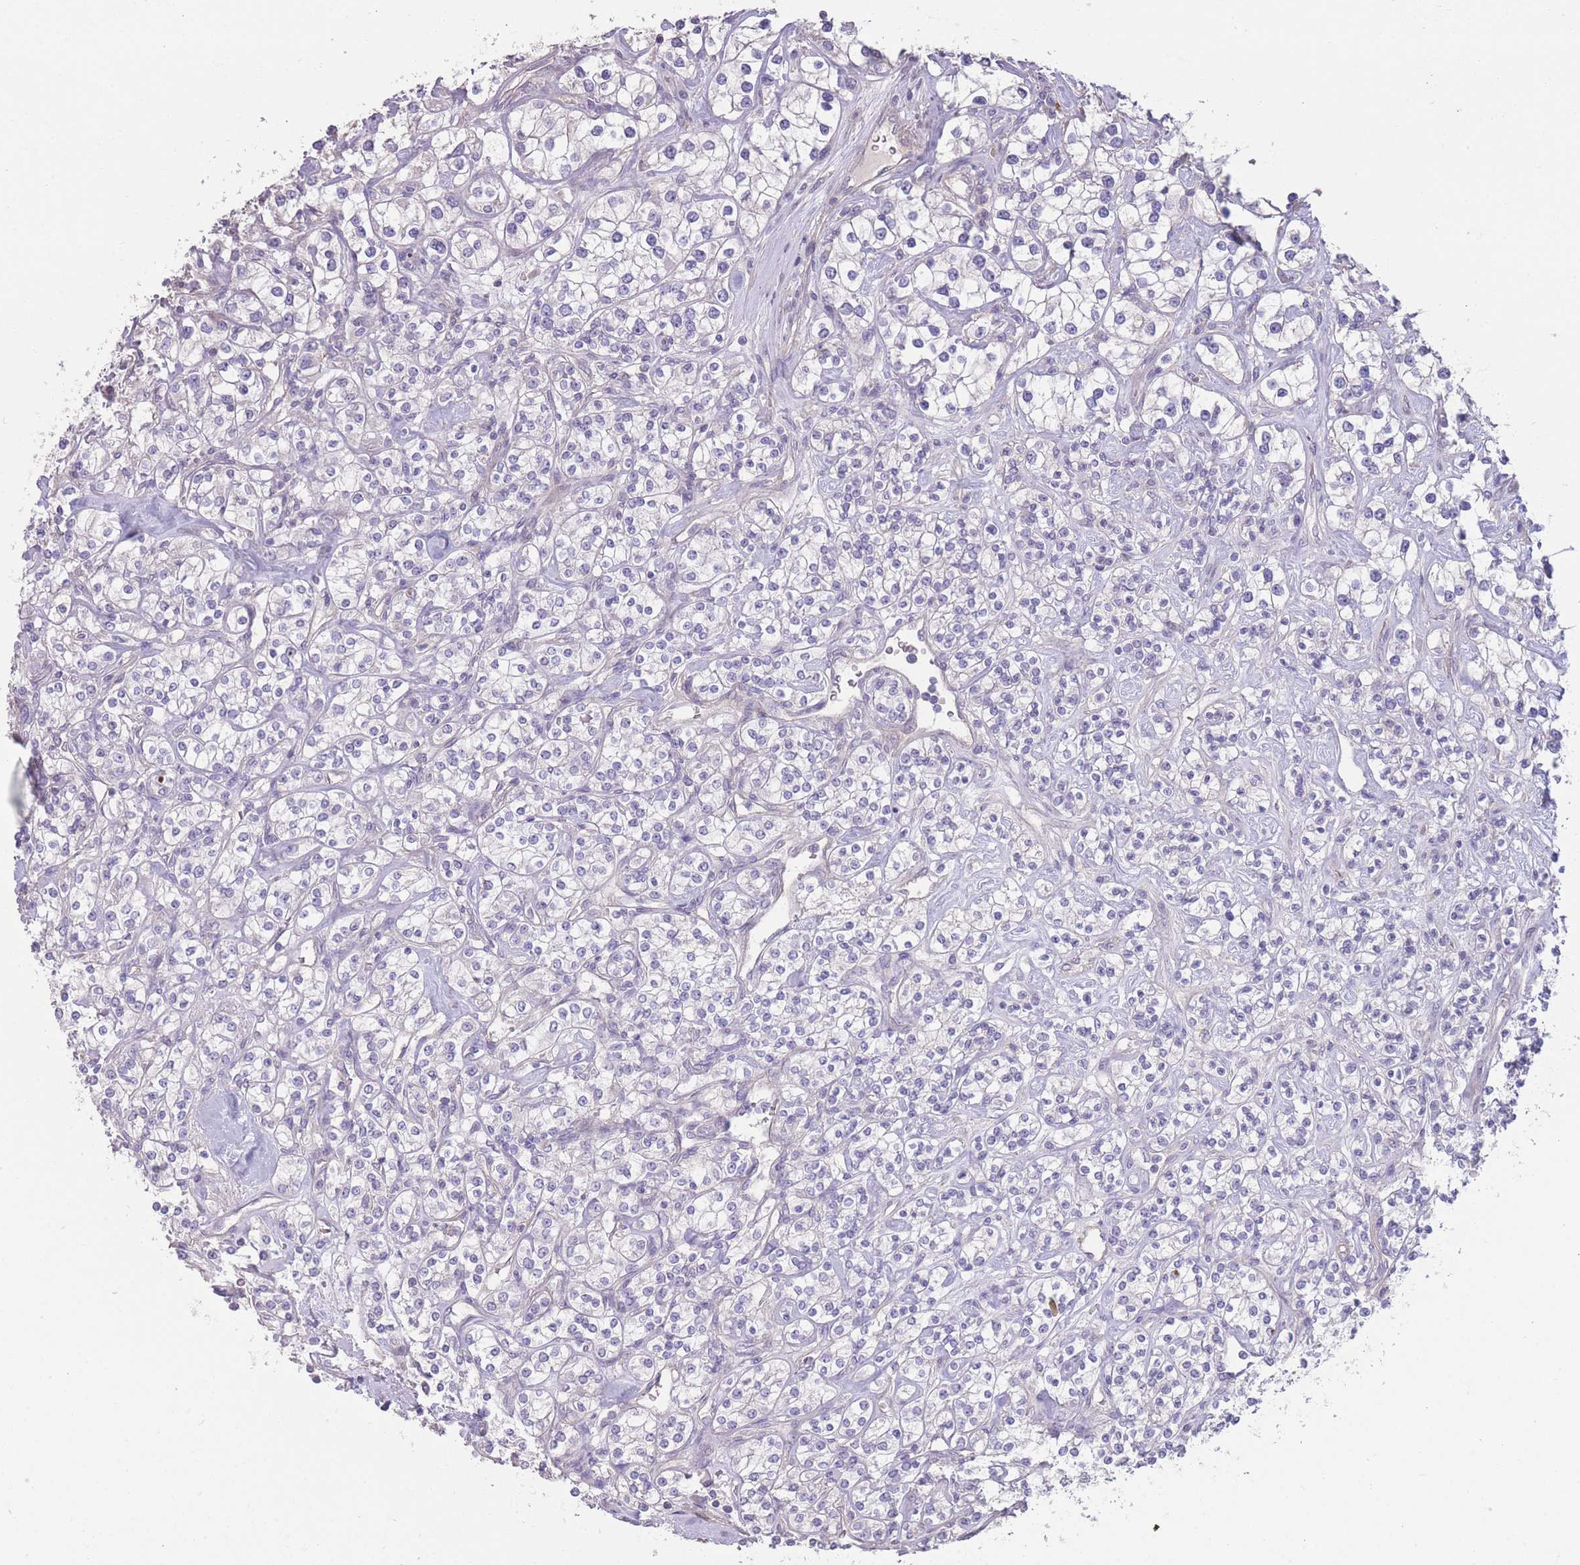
{"staining": {"intensity": "negative", "quantity": "none", "location": "none"}, "tissue": "renal cancer", "cell_type": "Tumor cells", "image_type": "cancer", "snomed": [{"axis": "morphology", "description": "Adenocarcinoma, NOS"}, {"axis": "topography", "description": "Kidney"}], "caption": "An image of human renal adenocarcinoma is negative for staining in tumor cells.", "gene": "RSPH10B", "patient": {"sex": "male", "age": 77}}